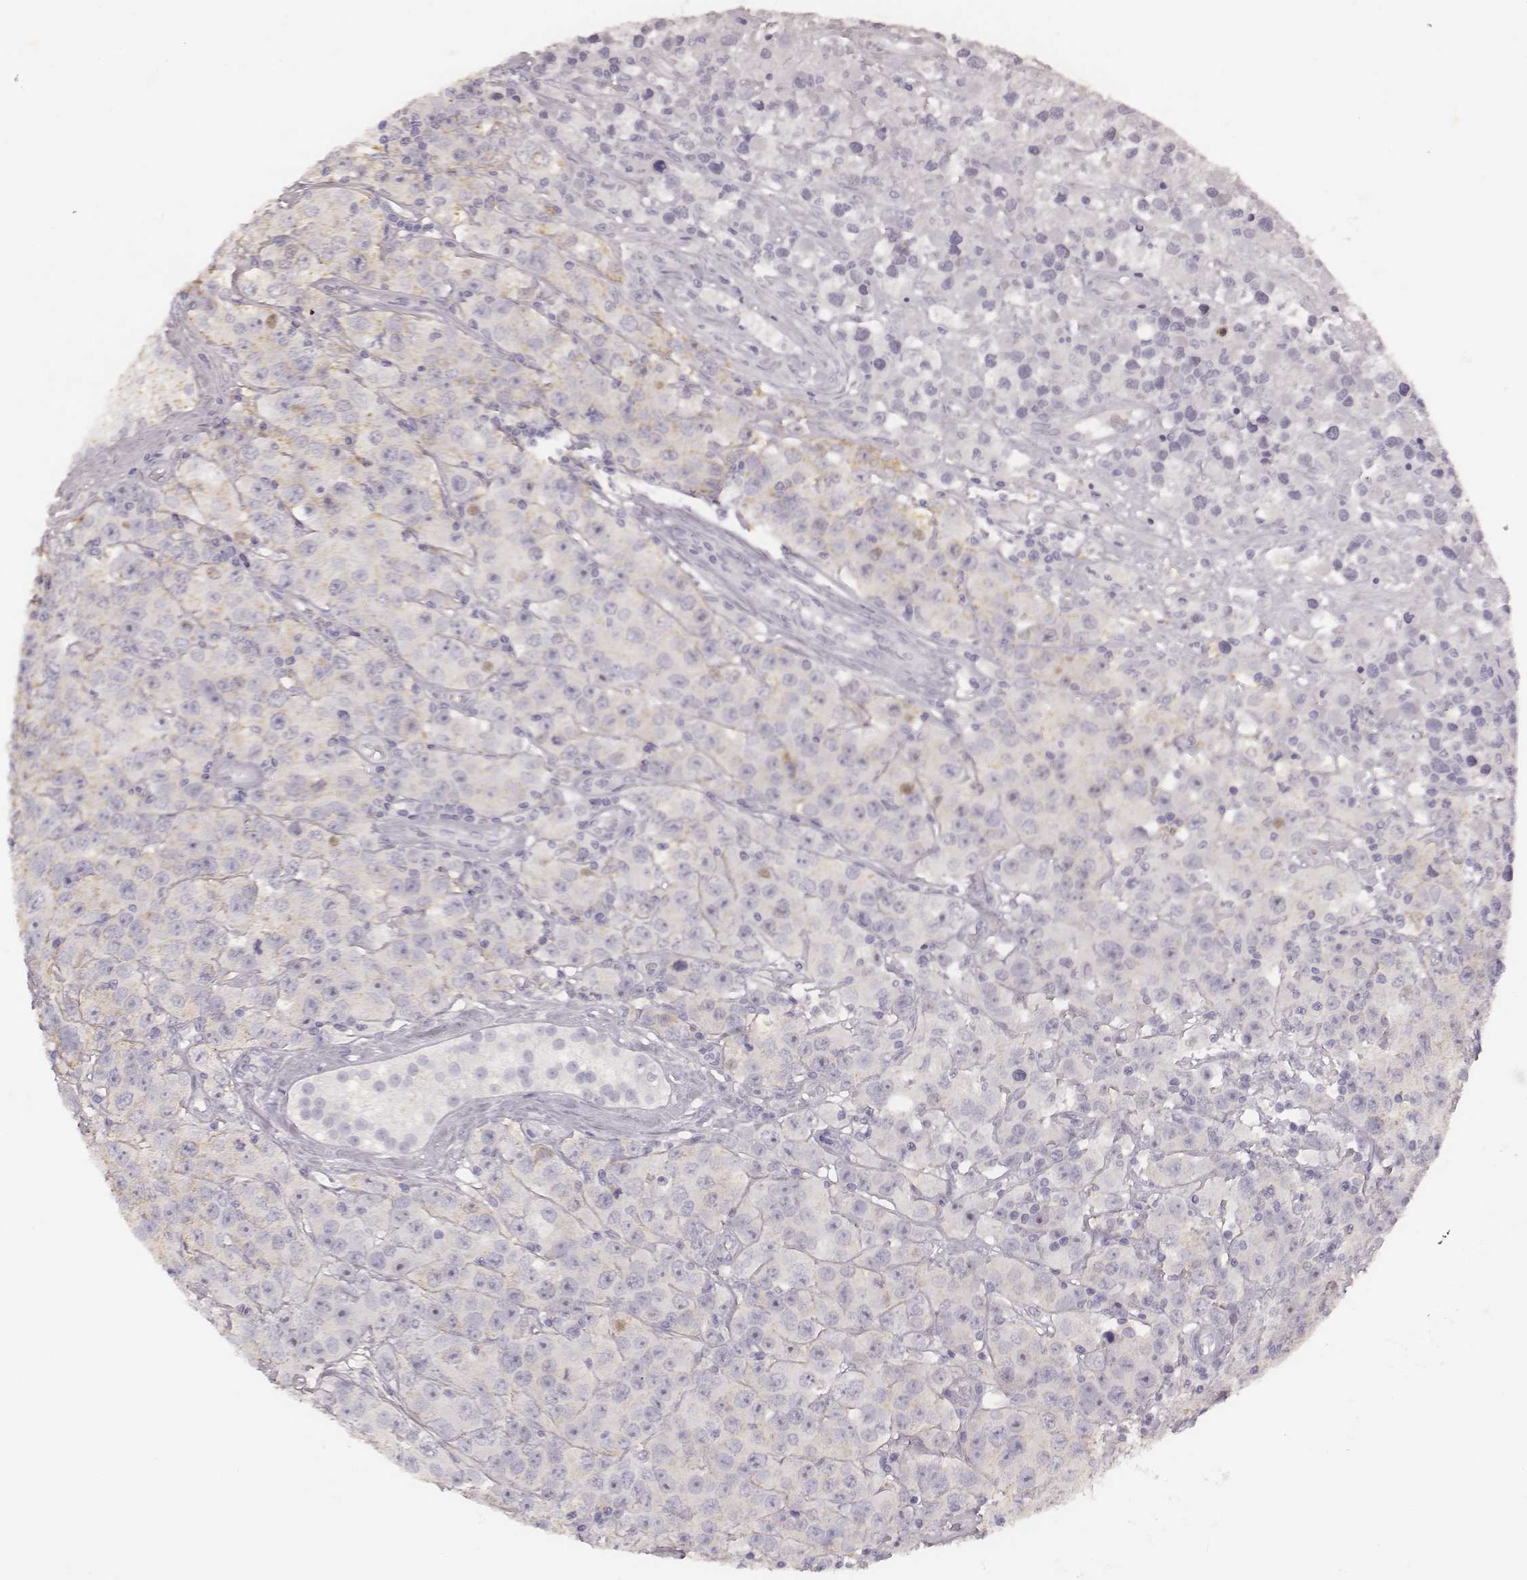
{"staining": {"intensity": "negative", "quantity": "none", "location": "none"}, "tissue": "testis cancer", "cell_type": "Tumor cells", "image_type": "cancer", "snomed": [{"axis": "morphology", "description": "Seminoma, NOS"}, {"axis": "topography", "description": "Testis"}], "caption": "An image of human testis cancer (seminoma) is negative for staining in tumor cells. (Brightfield microscopy of DAB IHC at high magnification).", "gene": "MADCAM1", "patient": {"sex": "male", "age": 52}}